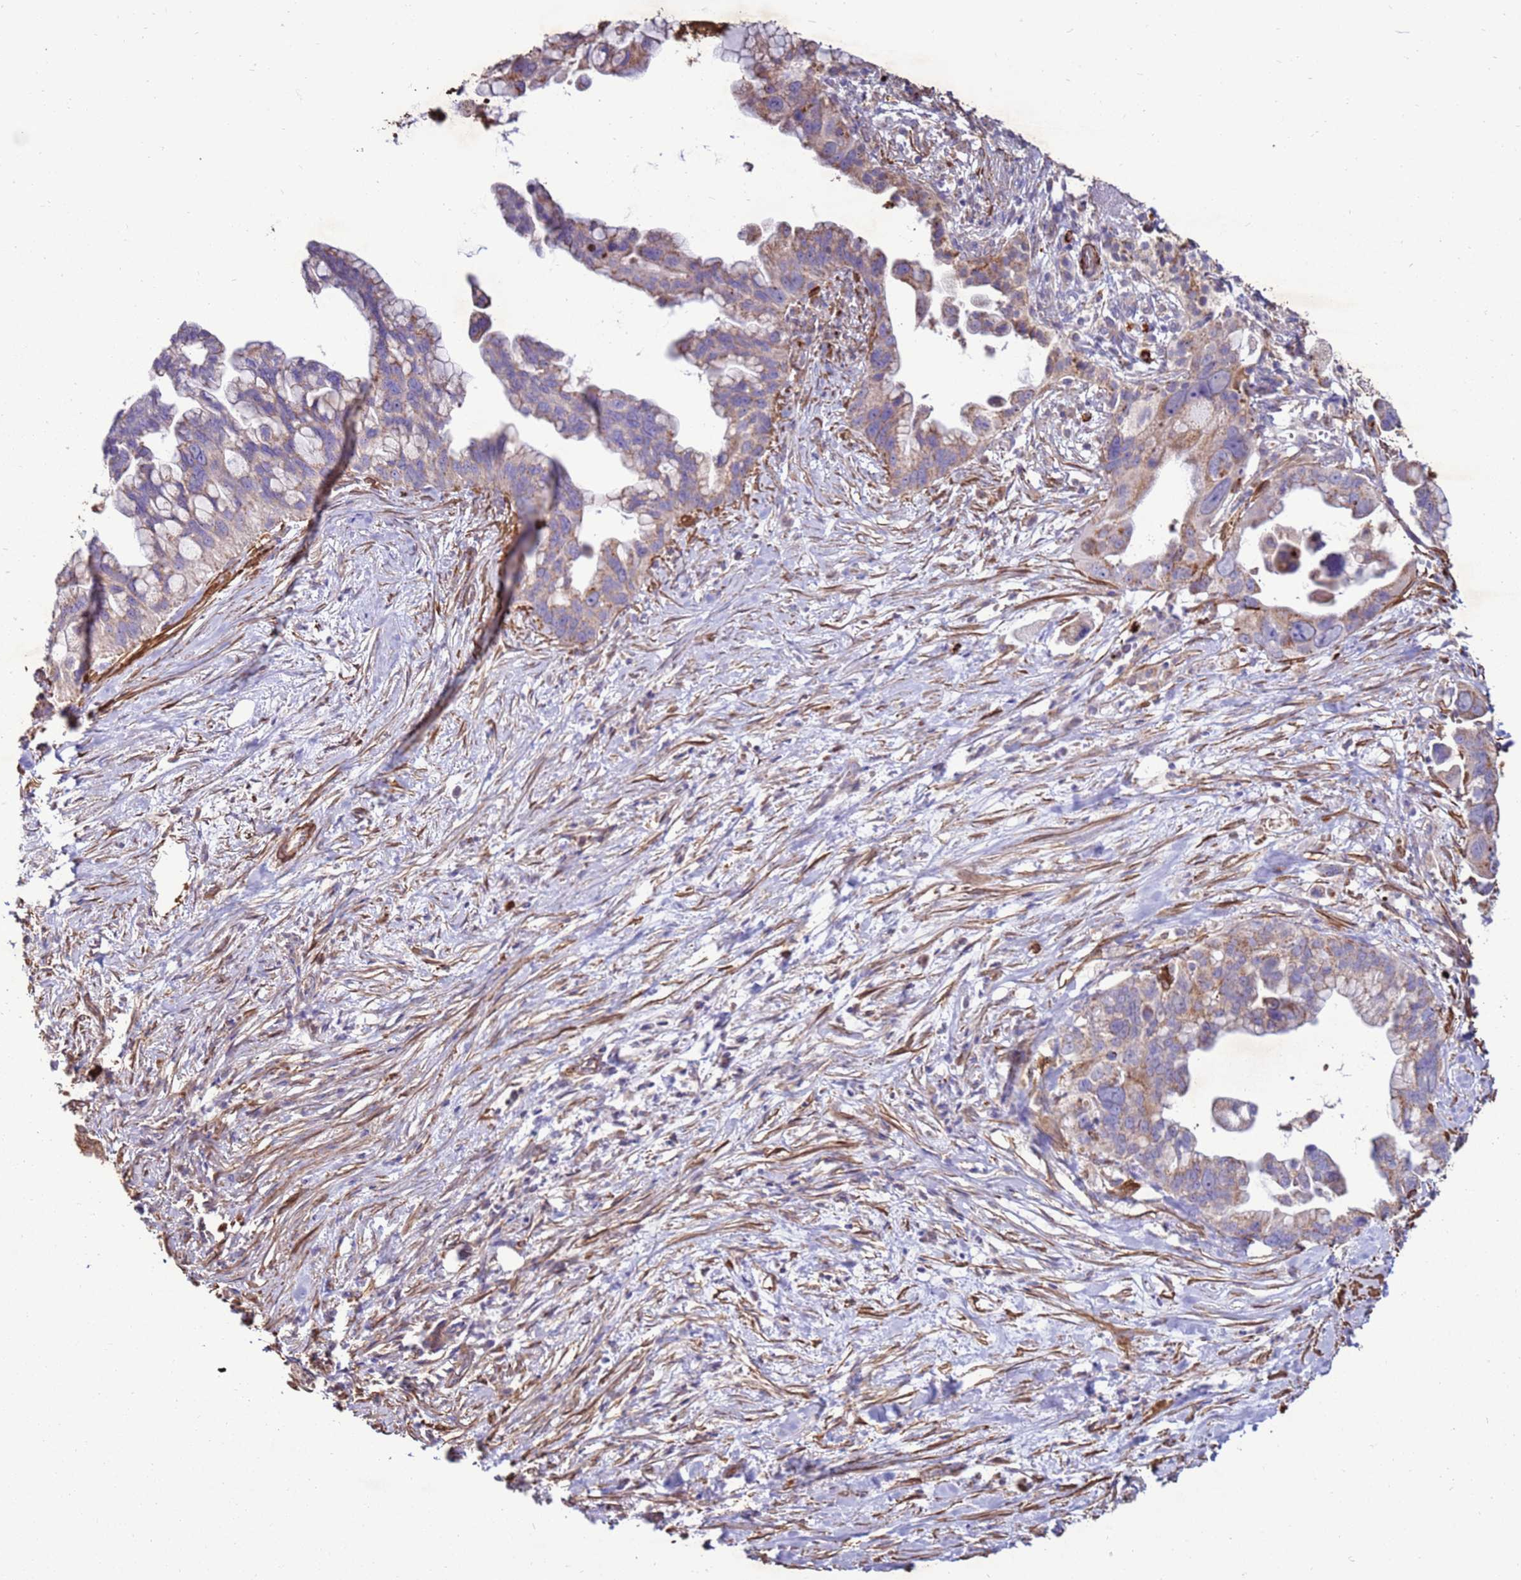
{"staining": {"intensity": "weak", "quantity": "<25%", "location": "cytoplasmic/membranous"}, "tissue": "pancreatic cancer", "cell_type": "Tumor cells", "image_type": "cancer", "snomed": [{"axis": "morphology", "description": "Adenocarcinoma, NOS"}, {"axis": "topography", "description": "Pancreas"}], "caption": "This is an IHC histopathology image of pancreatic cancer (adenocarcinoma). There is no staining in tumor cells.", "gene": "DDX59", "patient": {"sex": "female", "age": 83}}